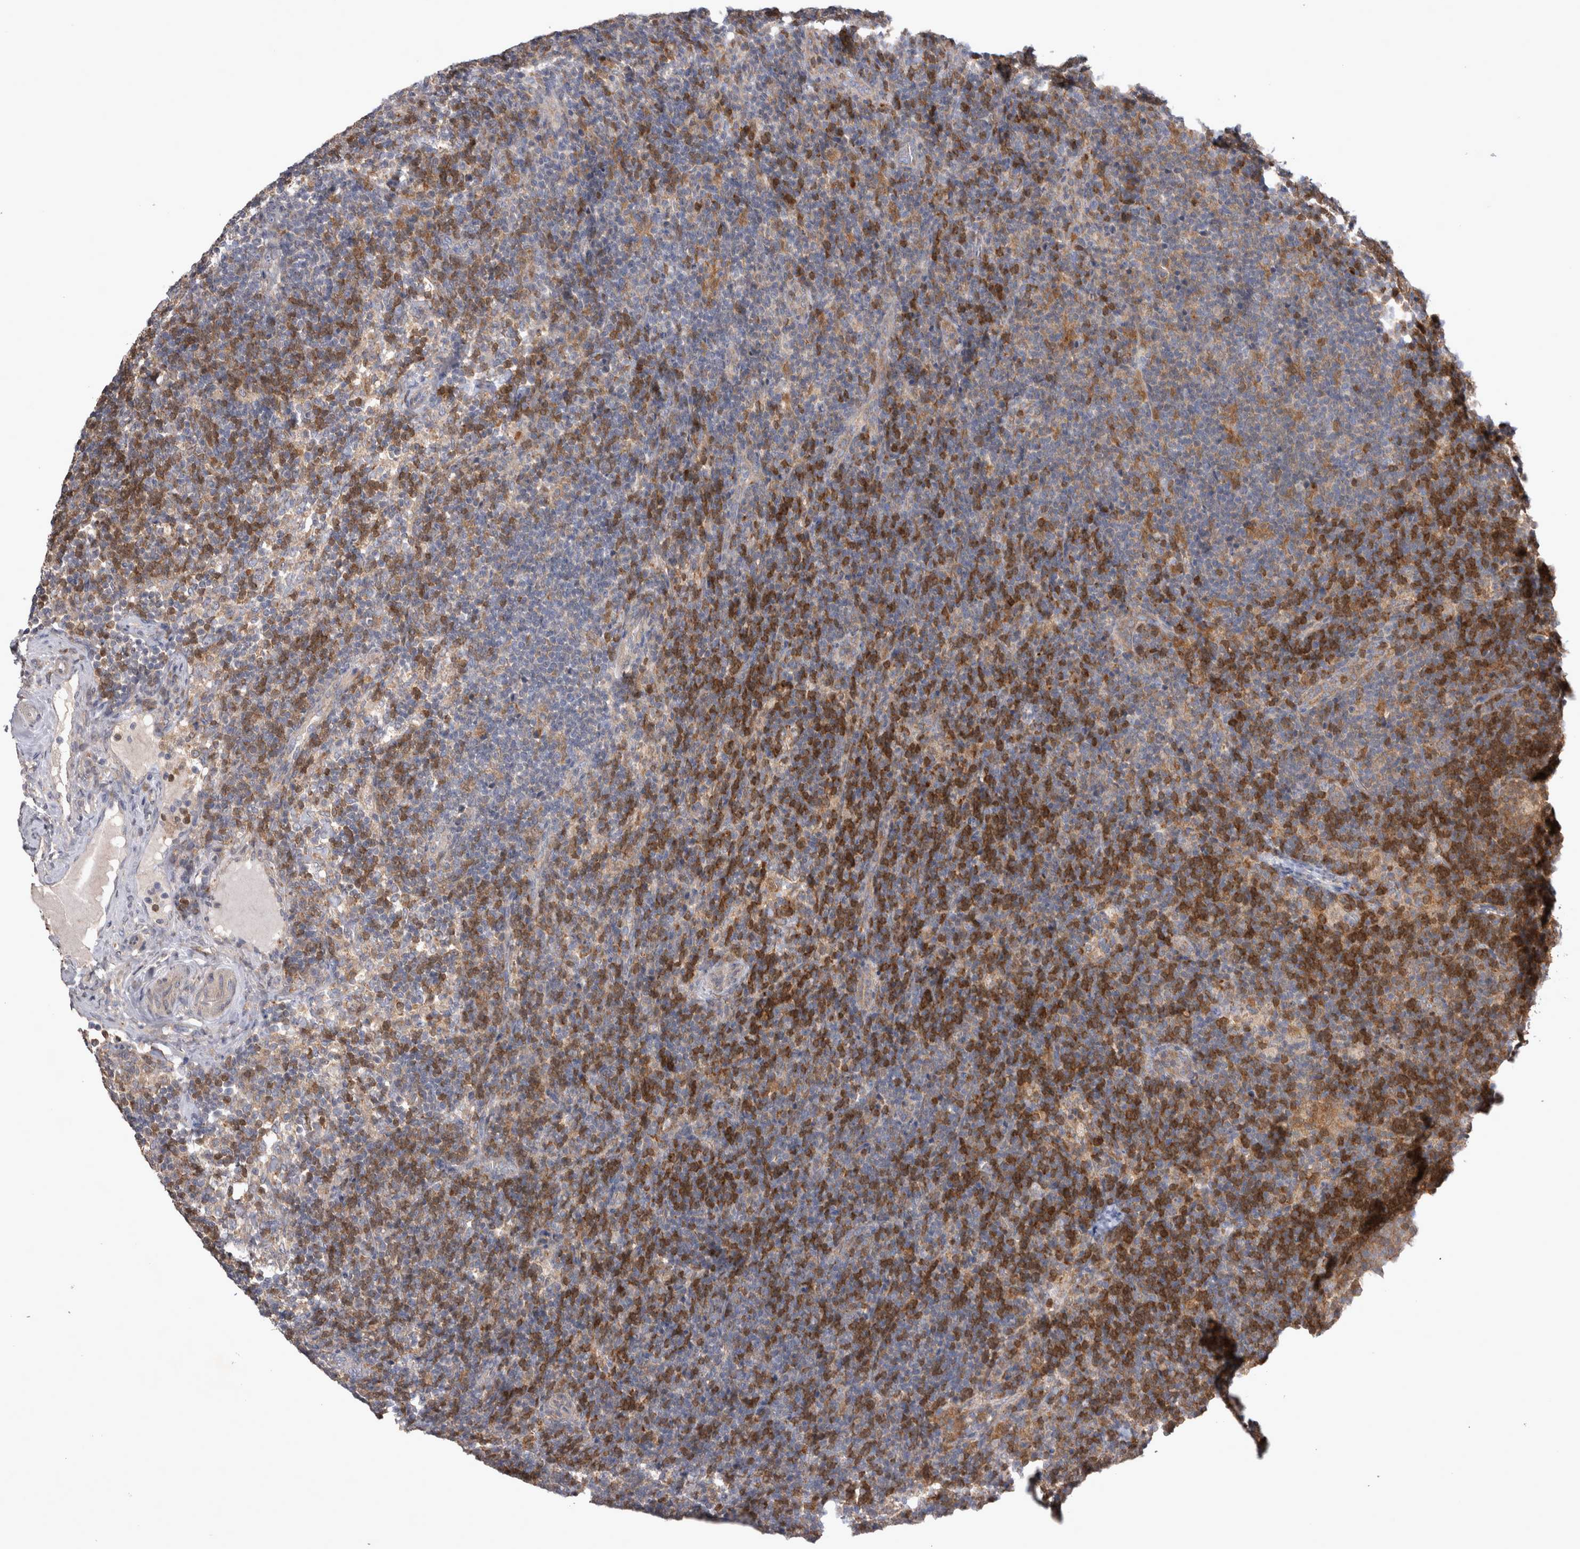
{"staining": {"intensity": "moderate", "quantity": "25%-75%", "location": "cytoplasmic/membranous"}, "tissue": "lymph node", "cell_type": "Germinal center cells", "image_type": "normal", "snomed": [{"axis": "morphology", "description": "Normal tissue, NOS"}, {"axis": "topography", "description": "Lymph node"}], "caption": "DAB immunohistochemical staining of normal human lymph node exhibits moderate cytoplasmic/membranous protein expression in about 25%-75% of germinal center cells.", "gene": "SRD5A3", "patient": {"sex": "female", "age": 22}}